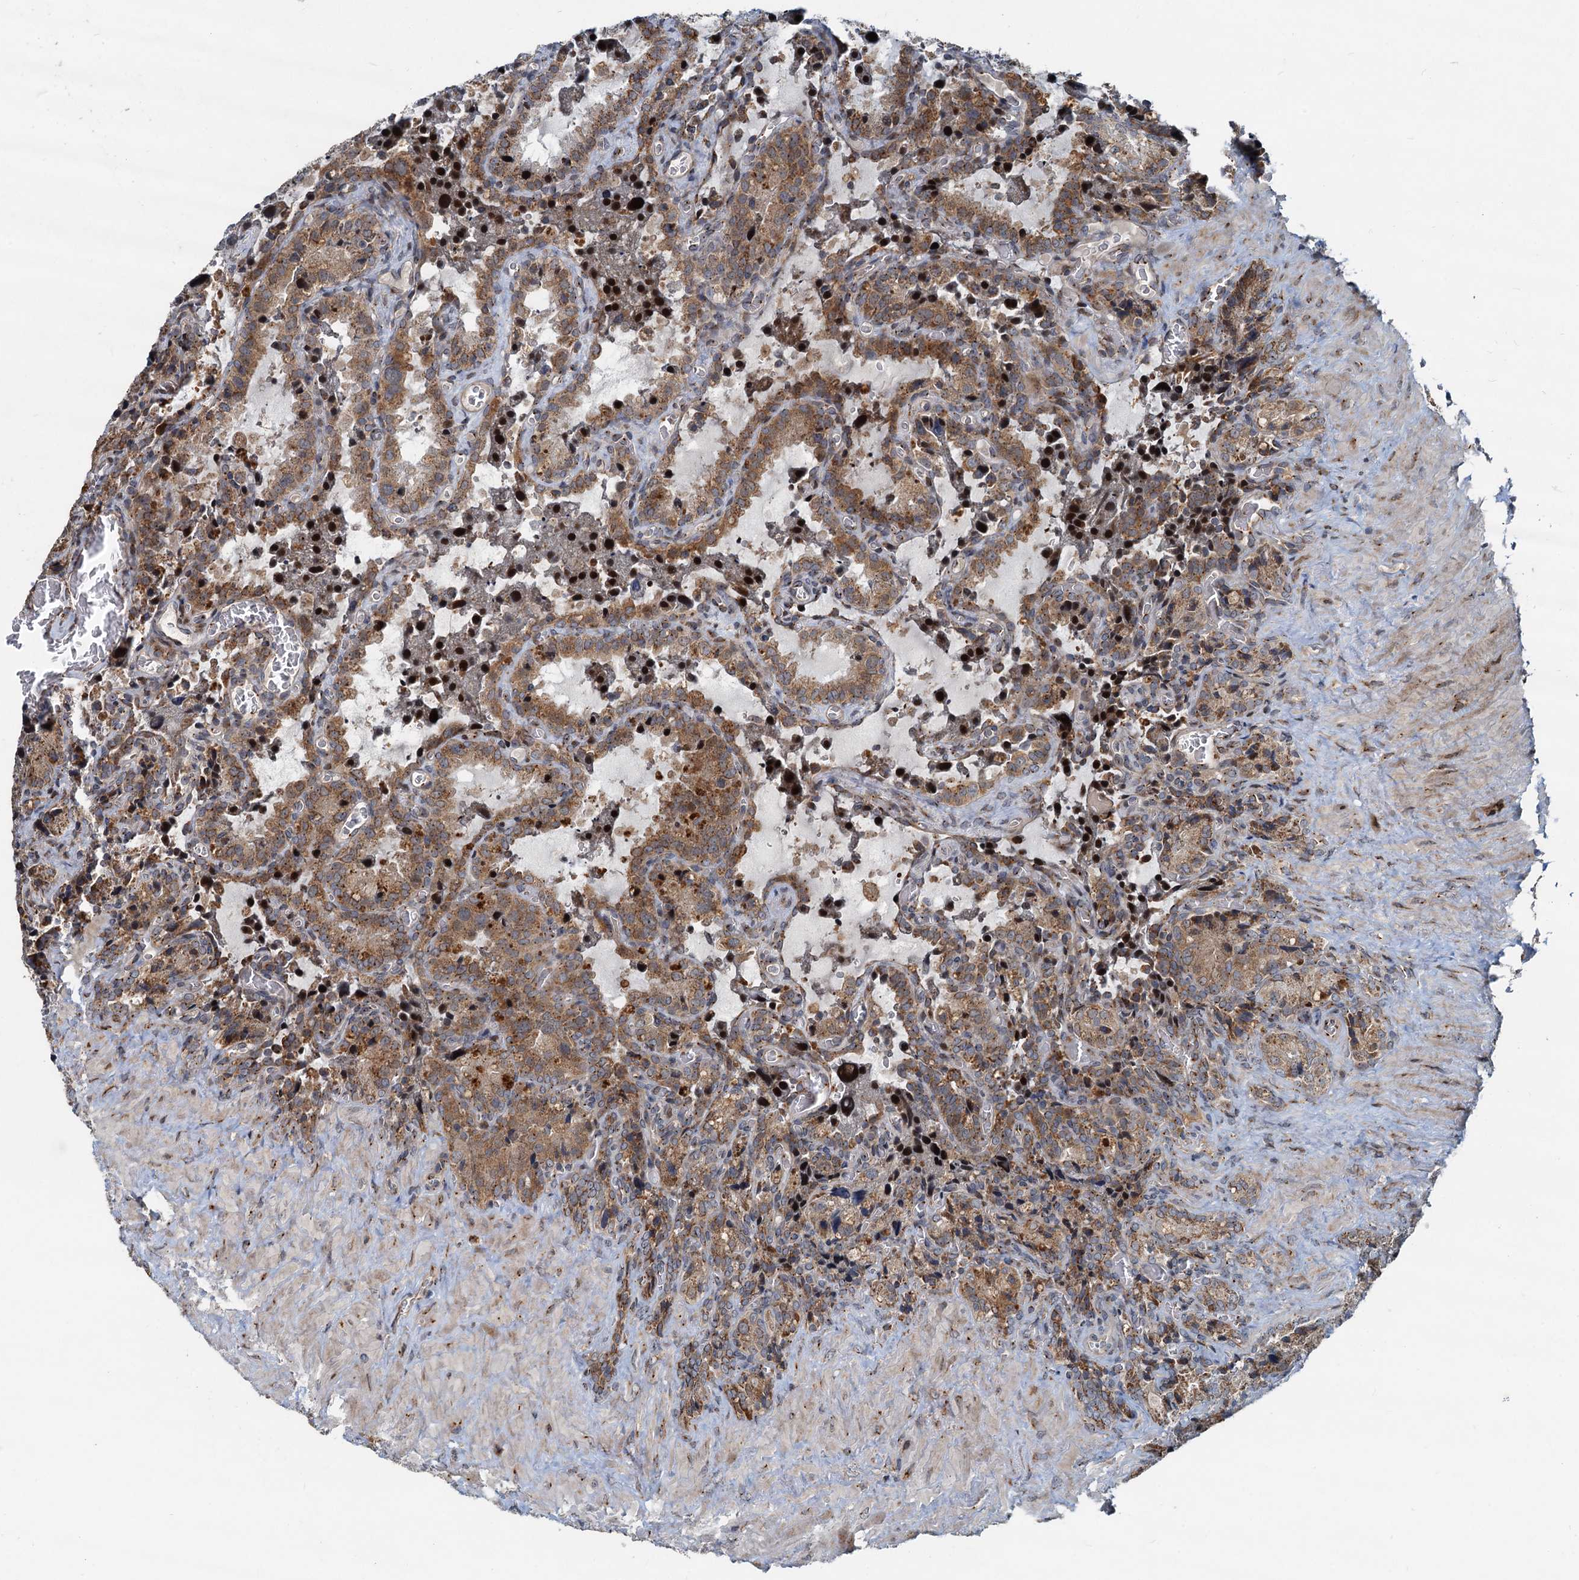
{"staining": {"intensity": "moderate", "quantity": ">75%", "location": "cytoplasmic/membranous"}, "tissue": "seminal vesicle", "cell_type": "Glandular cells", "image_type": "normal", "snomed": [{"axis": "morphology", "description": "Normal tissue, NOS"}, {"axis": "topography", "description": "Seminal veicle"}], "caption": "Immunohistochemical staining of normal seminal vesicle reveals moderate cytoplasmic/membranous protein staining in approximately >75% of glandular cells. (Stains: DAB (3,3'-diaminobenzidine) in brown, nuclei in blue, Microscopy: brightfield microscopy at high magnification).", "gene": "CEP68", "patient": {"sex": "male", "age": 62}}